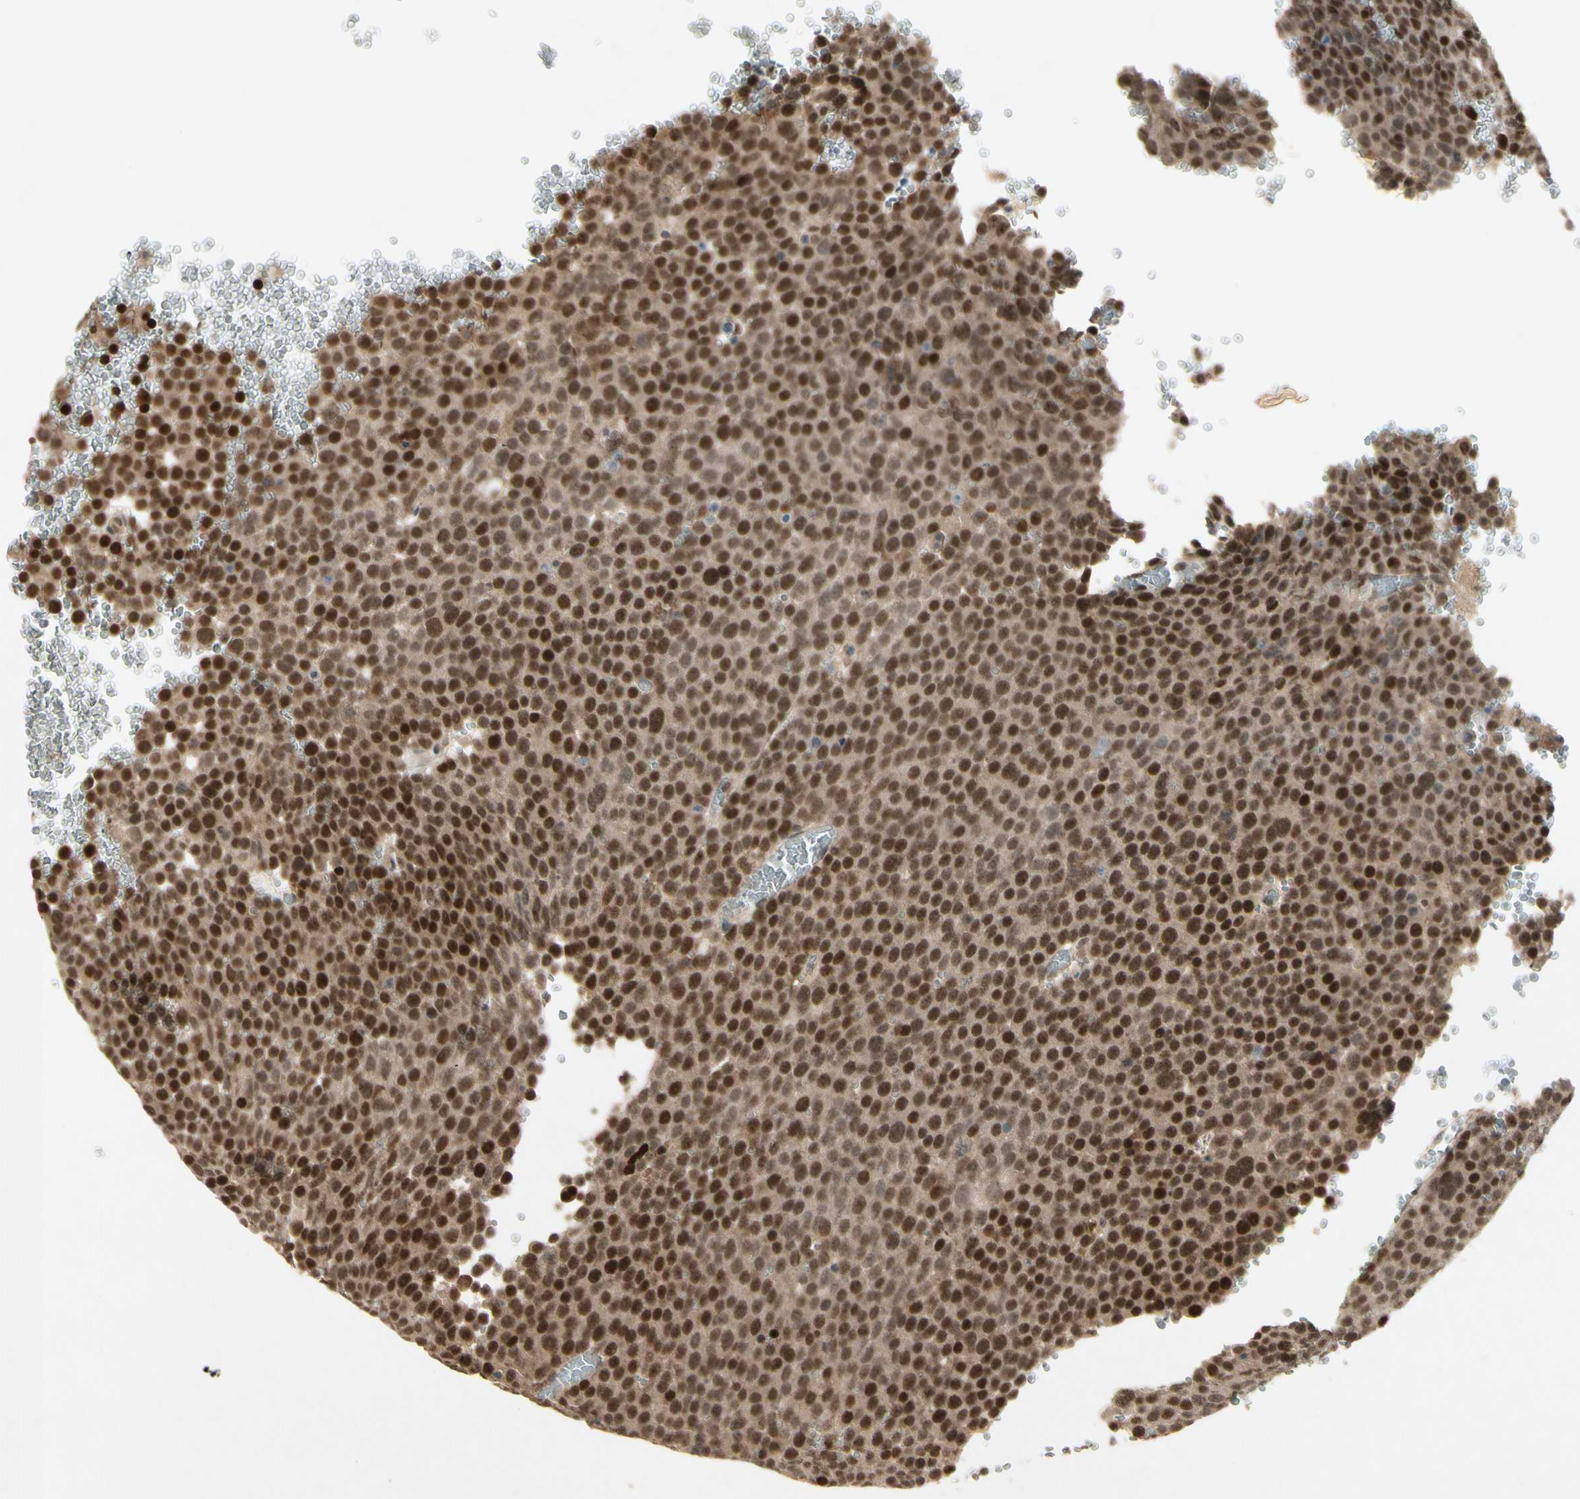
{"staining": {"intensity": "strong", "quantity": ">75%", "location": "nuclear"}, "tissue": "testis cancer", "cell_type": "Tumor cells", "image_type": "cancer", "snomed": [{"axis": "morphology", "description": "Seminoma, NOS"}, {"axis": "topography", "description": "Testis"}], "caption": "Immunohistochemical staining of testis cancer demonstrates high levels of strong nuclear positivity in about >75% of tumor cells.", "gene": "CDK11A", "patient": {"sex": "male", "age": 71}}